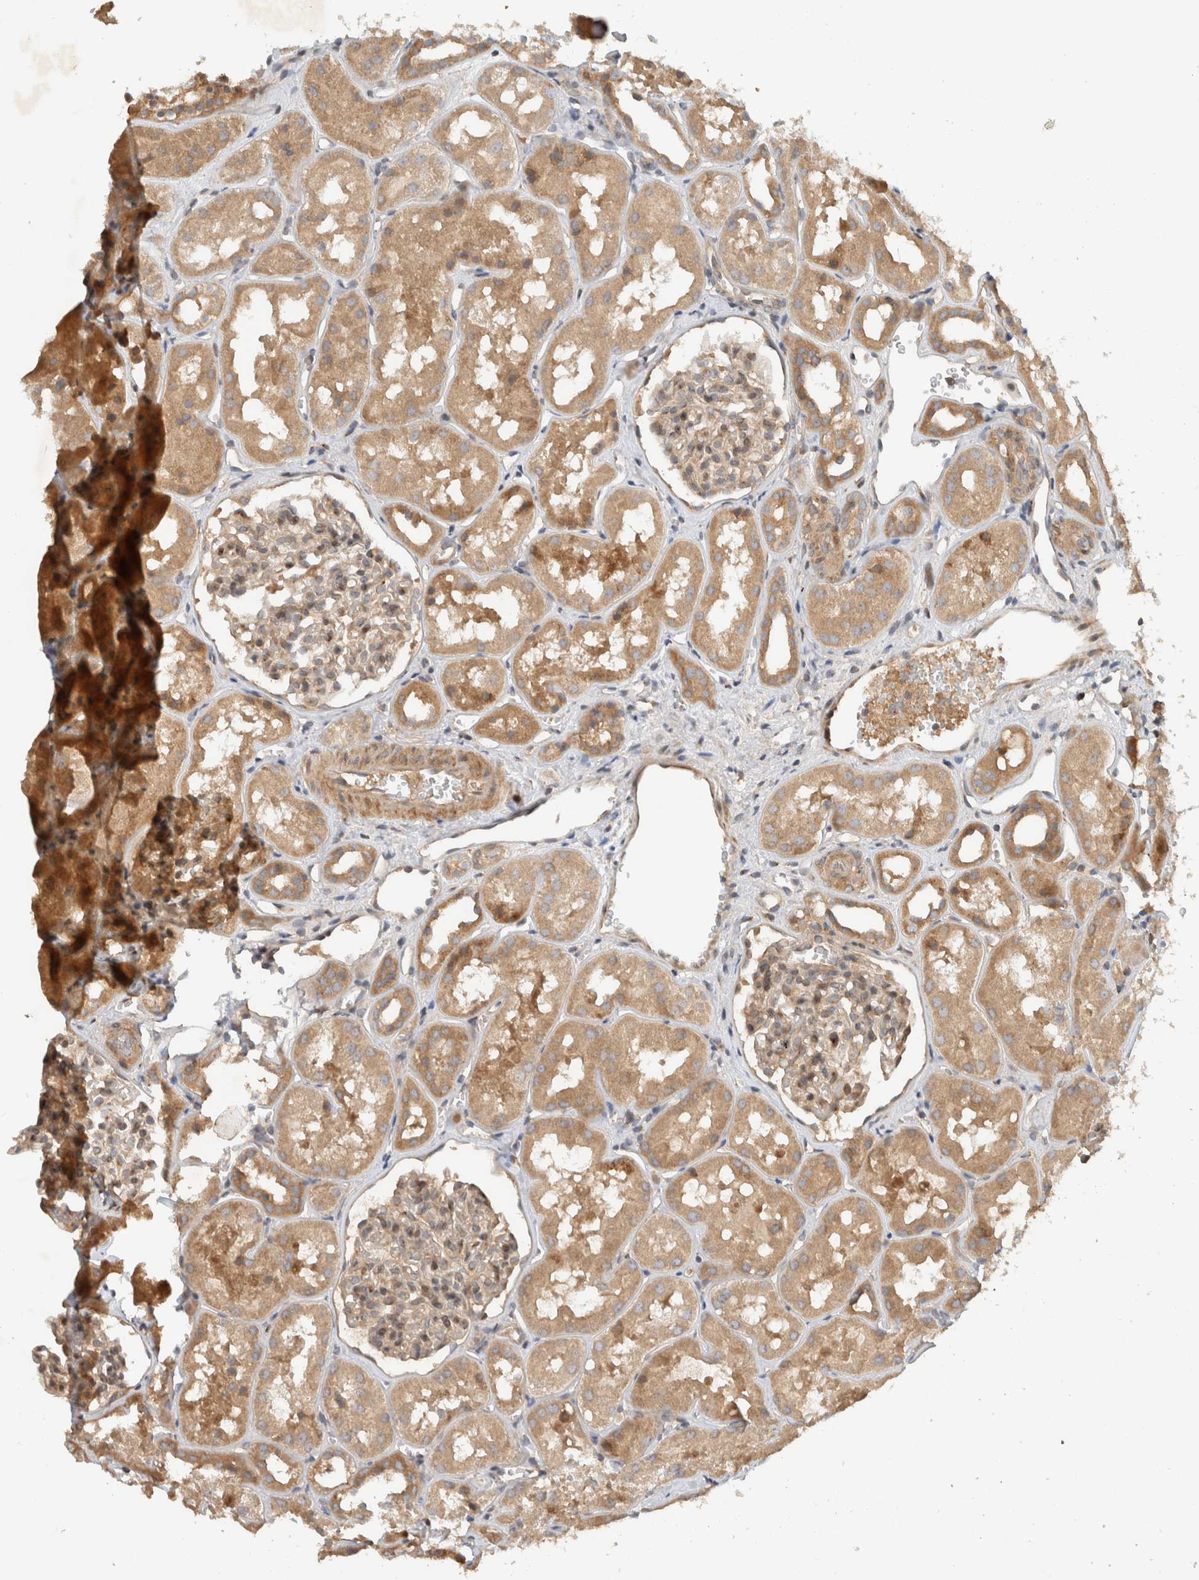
{"staining": {"intensity": "moderate", "quantity": "25%-75%", "location": "cytoplasmic/membranous"}, "tissue": "kidney", "cell_type": "Cells in glomeruli", "image_type": "normal", "snomed": [{"axis": "morphology", "description": "Normal tissue, NOS"}, {"axis": "topography", "description": "Kidney"}], "caption": "Immunohistochemistry (DAB) staining of normal human kidney demonstrates moderate cytoplasmic/membranous protein staining in approximately 25%-75% of cells in glomeruli.", "gene": "ARMC9", "patient": {"sex": "male", "age": 16}}